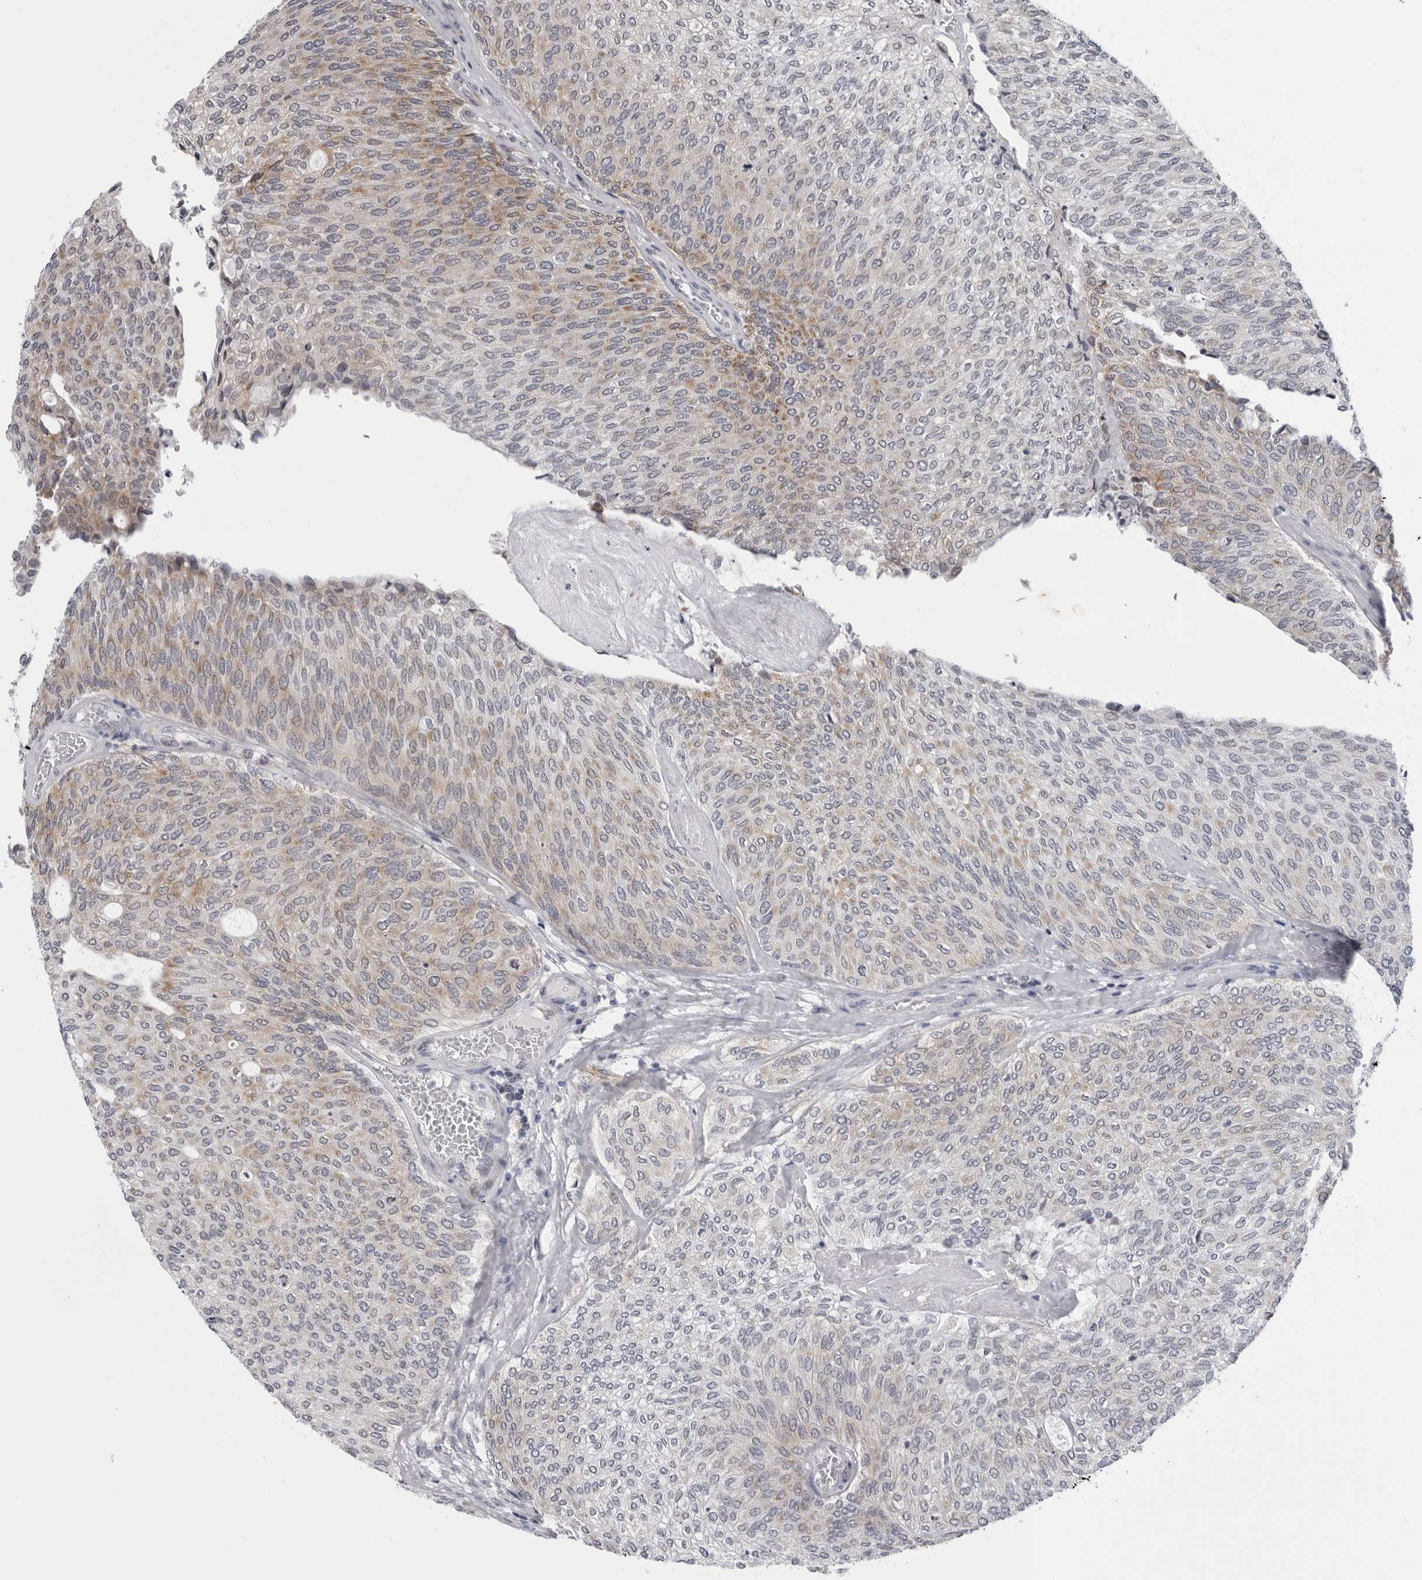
{"staining": {"intensity": "moderate", "quantity": "25%-75%", "location": "cytoplasmic/membranous"}, "tissue": "urothelial cancer", "cell_type": "Tumor cells", "image_type": "cancer", "snomed": [{"axis": "morphology", "description": "Urothelial carcinoma, Low grade"}, {"axis": "topography", "description": "Urinary bladder"}], "caption": "The photomicrograph displays a brown stain indicating the presence of a protein in the cytoplasmic/membranous of tumor cells in urothelial cancer.", "gene": "CPT2", "patient": {"sex": "female", "age": 79}}